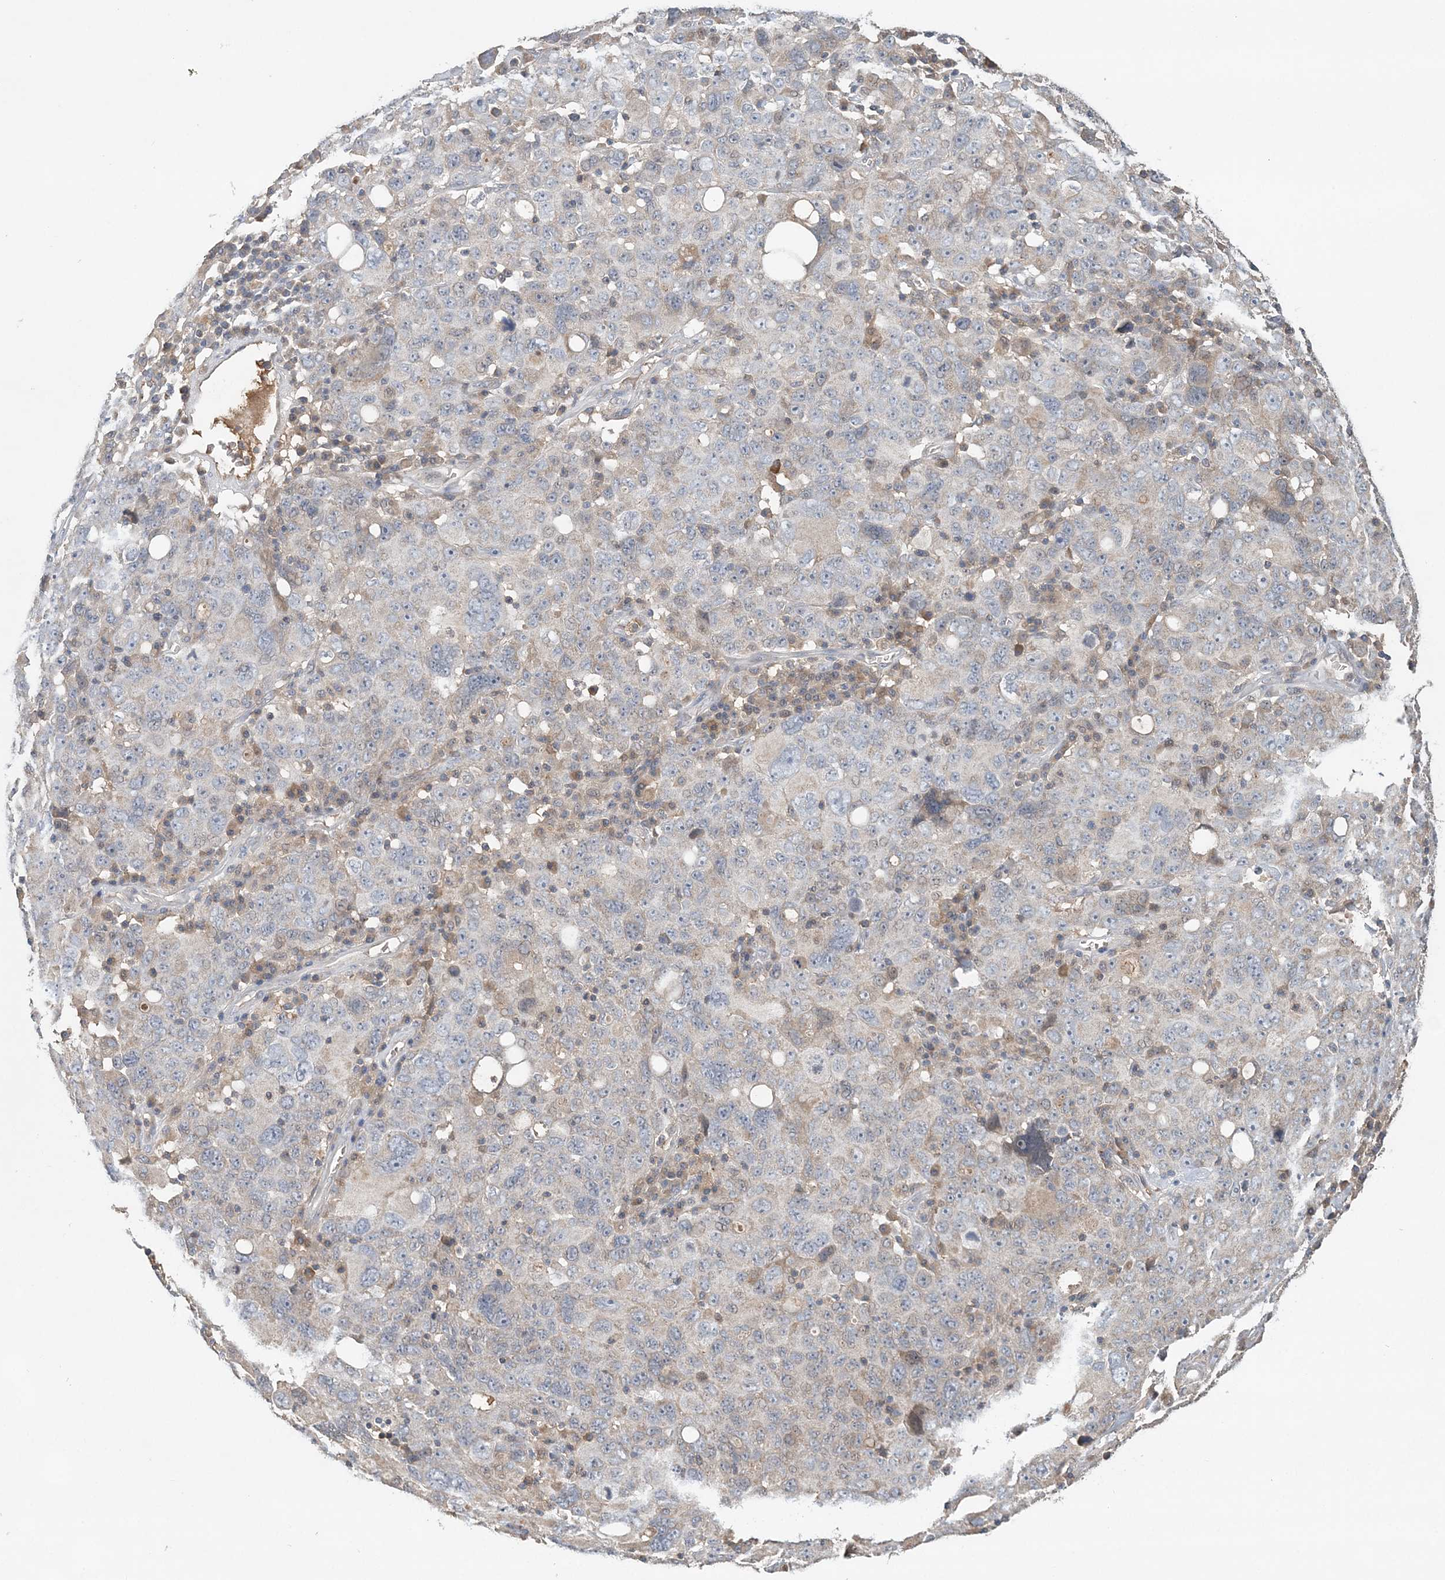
{"staining": {"intensity": "negative", "quantity": "none", "location": "none"}, "tissue": "ovarian cancer", "cell_type": "Tumor cells", "image_type": "cancer", "snomed": [{"axis": "morphology", "description": "Carcinoma, endometroid"}, {"axis": "topography", "description": "Ovary"}], "caption": "IHC histopathology image of ovarian cancer (endometroid carcinoma) stained for a protein (brown), which demonstrates no positivity in tumor cells.", "gene": "SYCP3", "patient": {"sex": "female", "age": 62}}